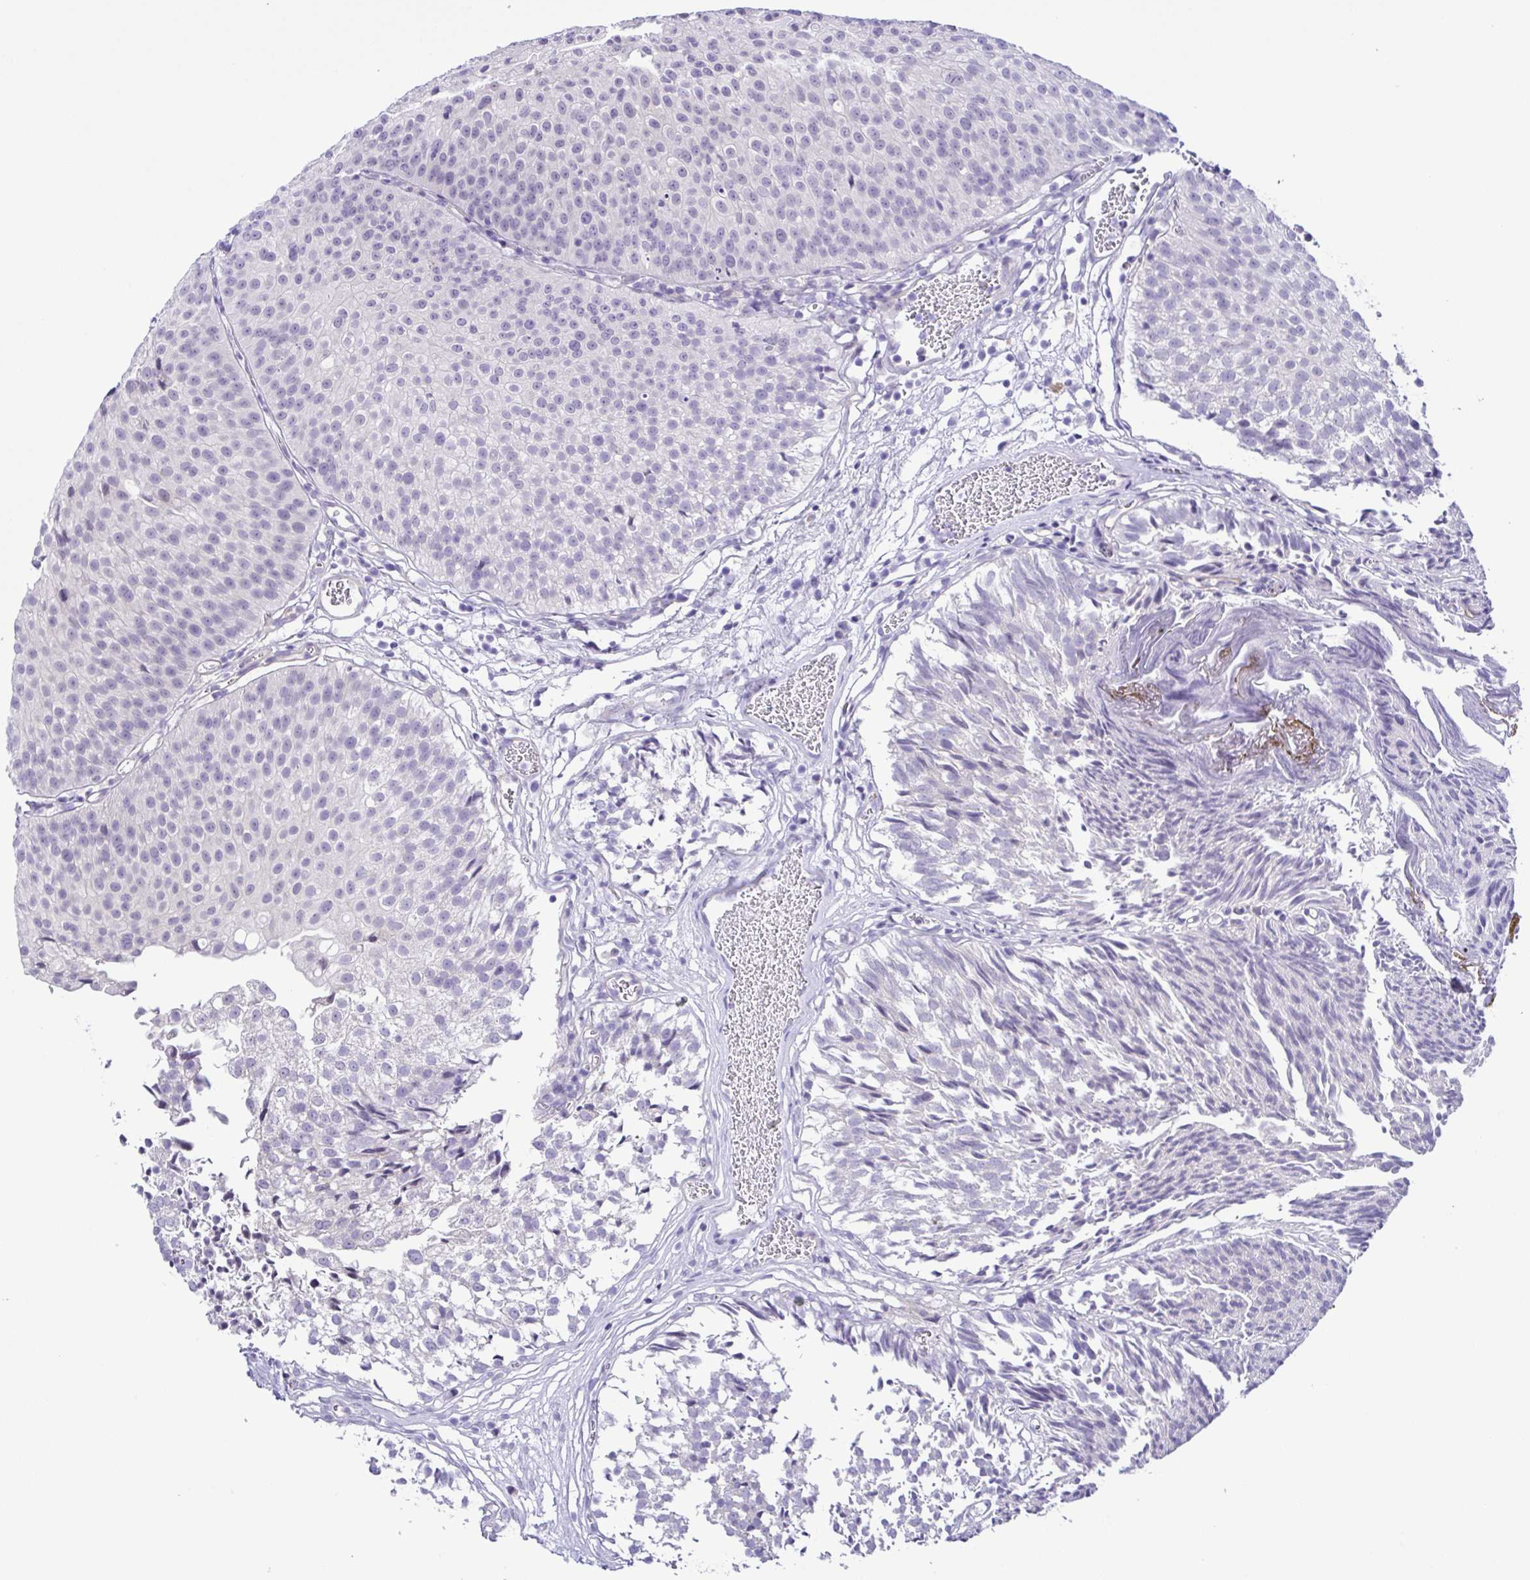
{"staining": {"intensity": "negative", "quantity": "none", "location": "none"}, "tissue": "urothelial cancer", "cell_type": "Tumor cells", "image_type": "cancer", "snomed": [{"axis": "morphology", "description": "Urothelial carcinoma, Low grade"}, {"axis": "topography", "description": "Urinary bladder"}], "caption": "Urothelial cancer was stained to show a protein in brown. There is no significant positivity in tumor cells.", "gene": "TERT", "patient": {"sex": "male", "age": 80}}